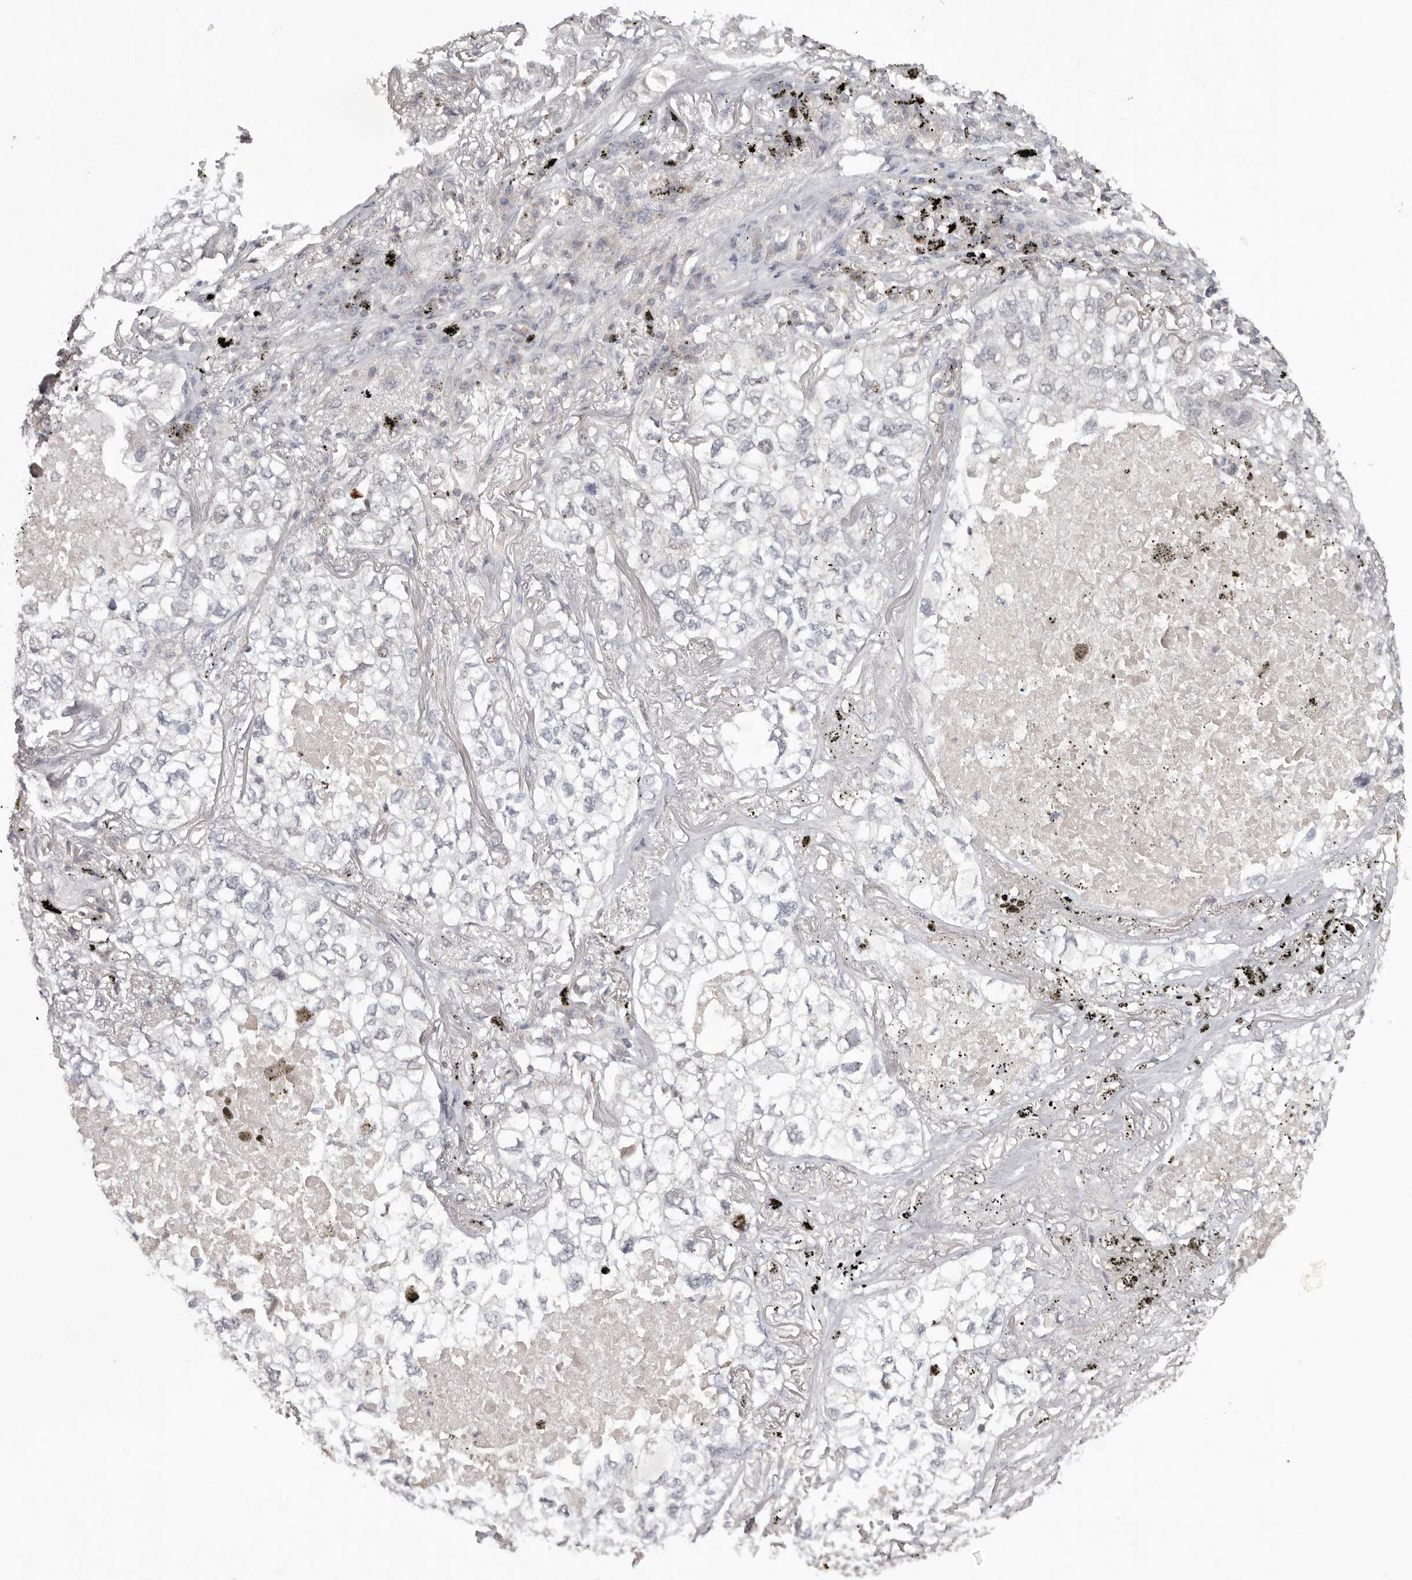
{"staining": {"intensity": "negative", "quantity": "none", "location": "none"}, "tissue": "lung cancer", "cell_type": "Tumor cells", "image_type": "cancer", "snomed": [{"axis": "morphology", "description": "Adenocarcinoma, NOS"}, {"axis": "topography", "description": "Lung"}], "caption": "This is an immunohistochemistry micrograph of lung adenocarcinoma. There is no positivity in tumor cells.", "gene": "ANKRD44", "patient": {"sex": "male", "age": 65}}